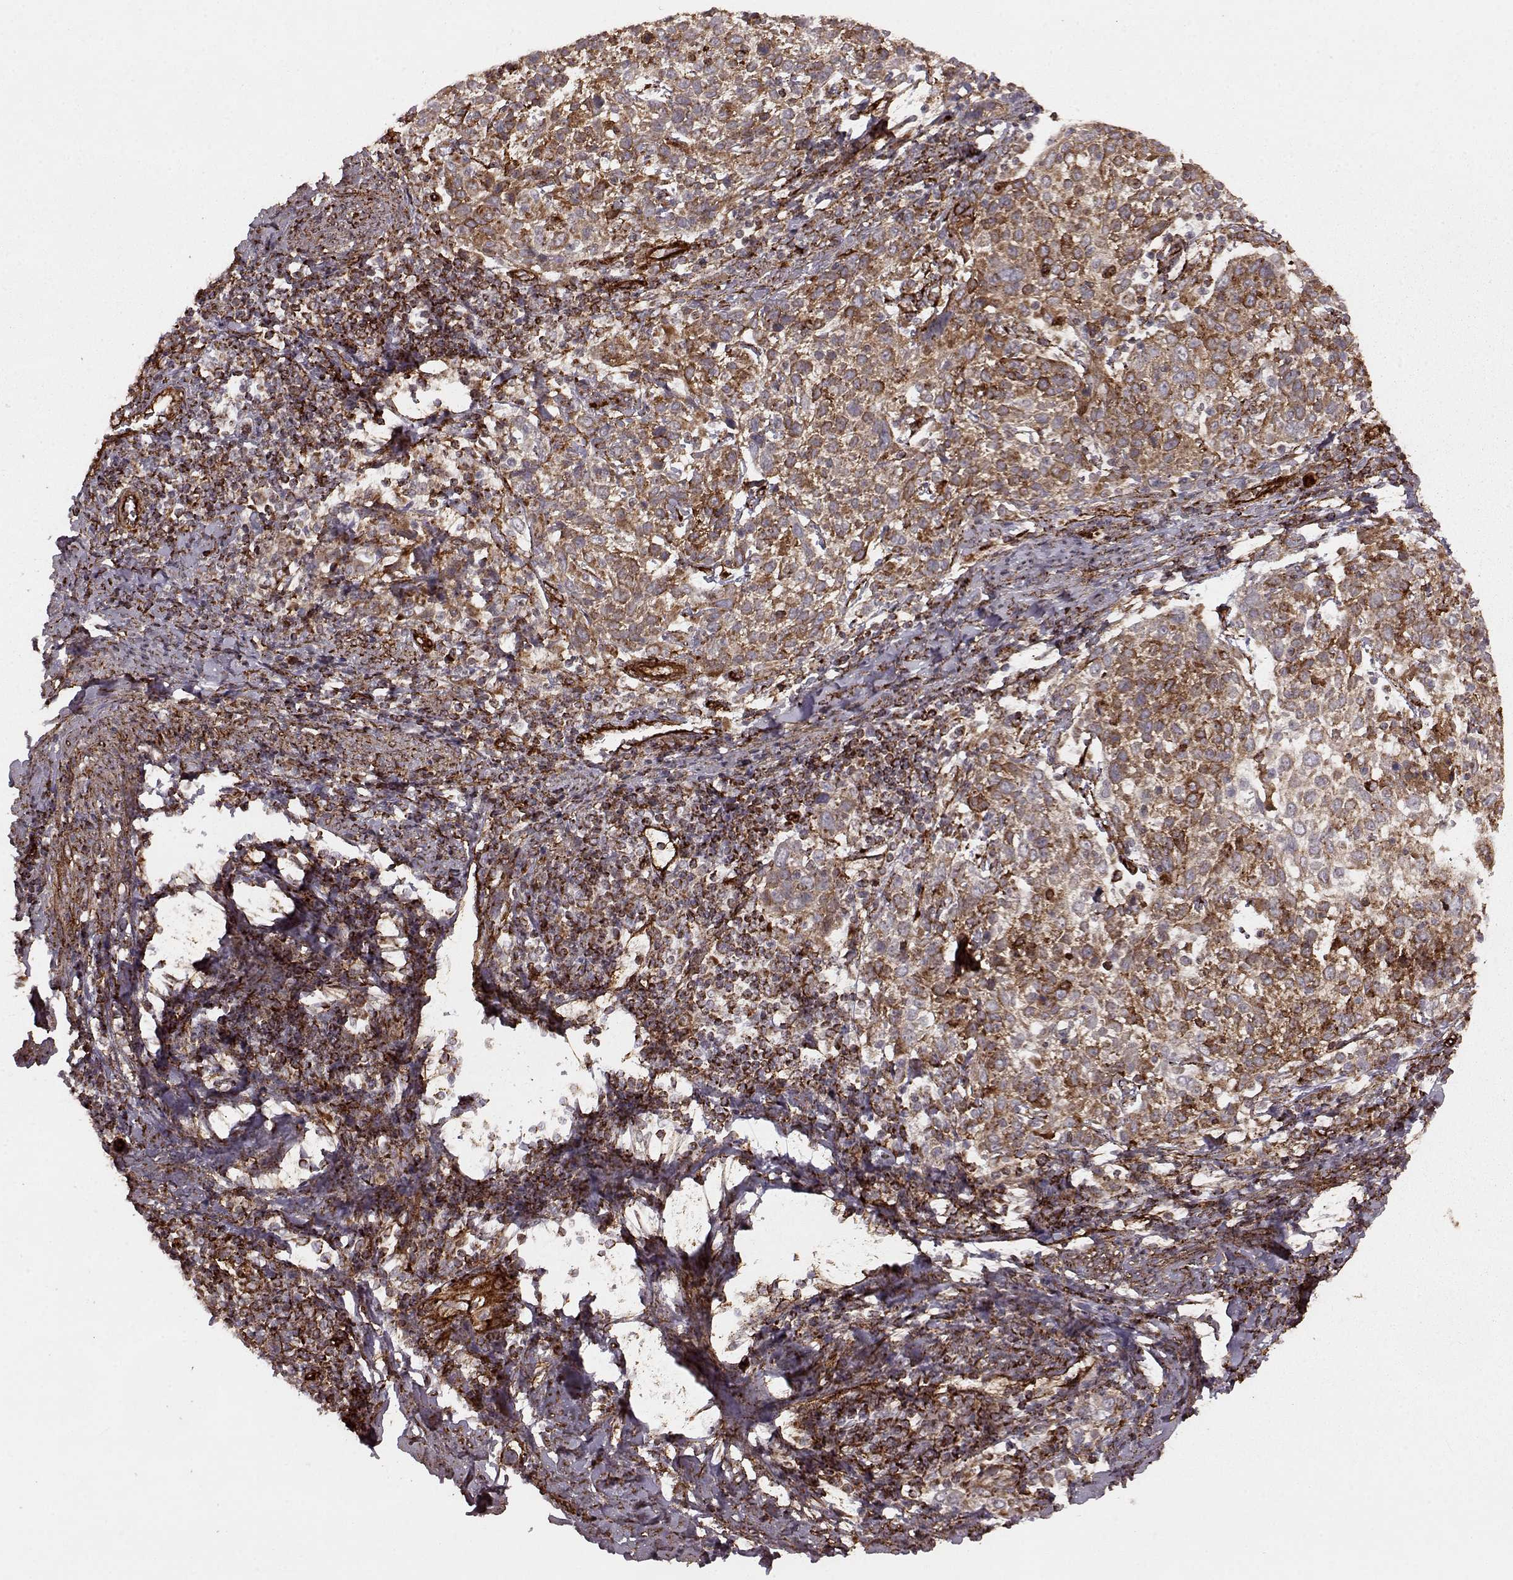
{"staining": {"intensity": "moderate", "quantity": ">75%", "location": "cytoplasmic/membranous"}, "tissue": "cervical cancer", "cell_type": "Tumor cells", "image_type": "cancer", "snomed": [{"axis": "morphology", "description": "Squamous cell carcinoma, NOS"}, {"axis": "topography", "description": "Cervix"}], "caption": "Cervical cancer (squamous cell carcinoma) stained with a protein marker demonstrates moderate staining in tumor cells.", "gene": "FXN", "patient": {"sex": "female", "age": 61}}